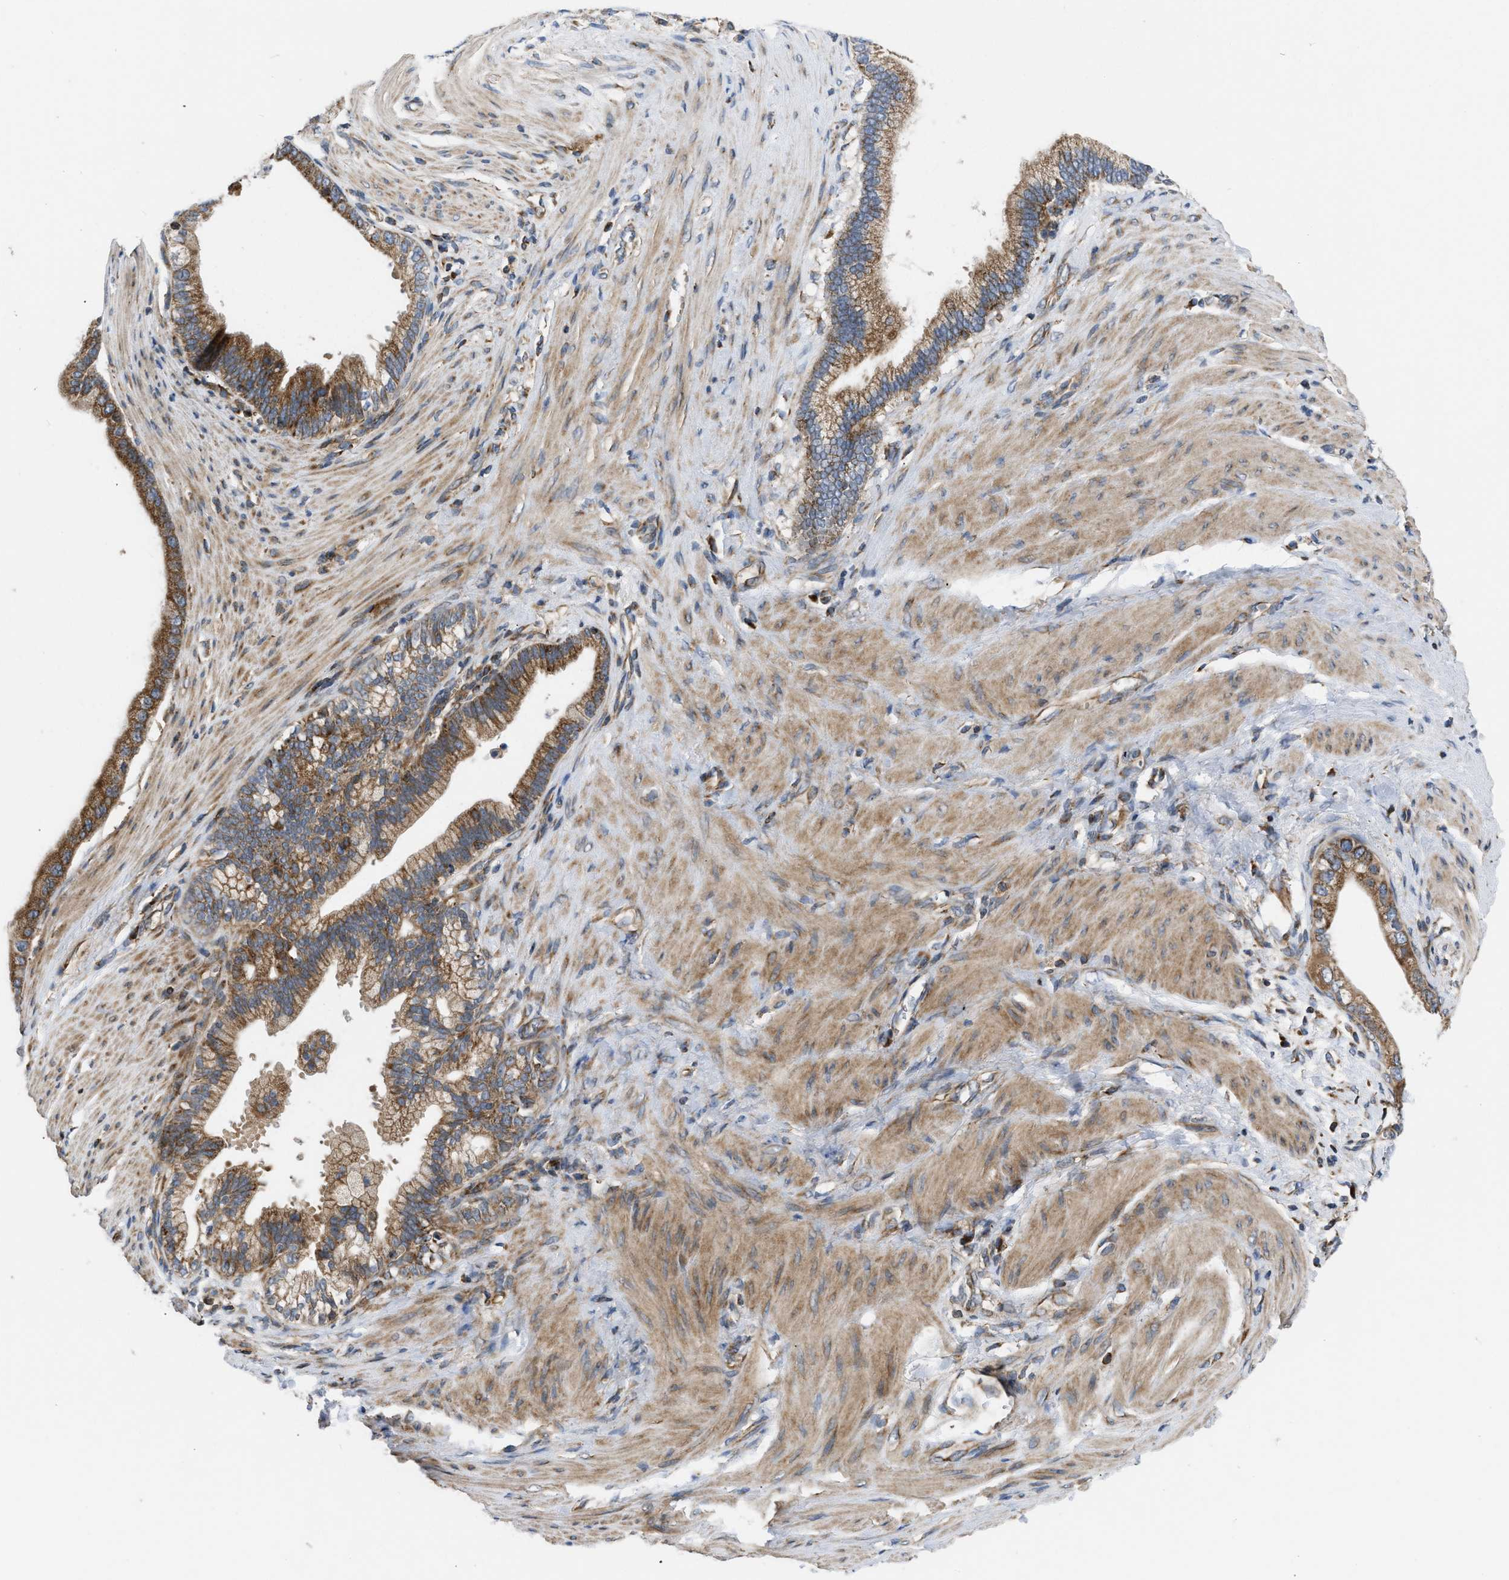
{"staining": {"intensity": "moderate", "quantity": ">75%", "location": "cytoplasmic/membranous"}, "tissue": "pancreatic cancer", "cell_type": "Tumor cells", "image_type": "cancer", "snomed": [{"axis": "morphology", "description": "Adenocarcinoma, NOS"}, {"axis": "topography", "description": "Pancreas"}], "caption": "Immunohistochemistry (IHC) (DAB) staining of pancreatic cancer shows moderate cytoplasmic/membranous protein staining in approximately >75% of tumor cells.", "gene": "OPTN", "patient": {"sex": "male", "age": 69}}